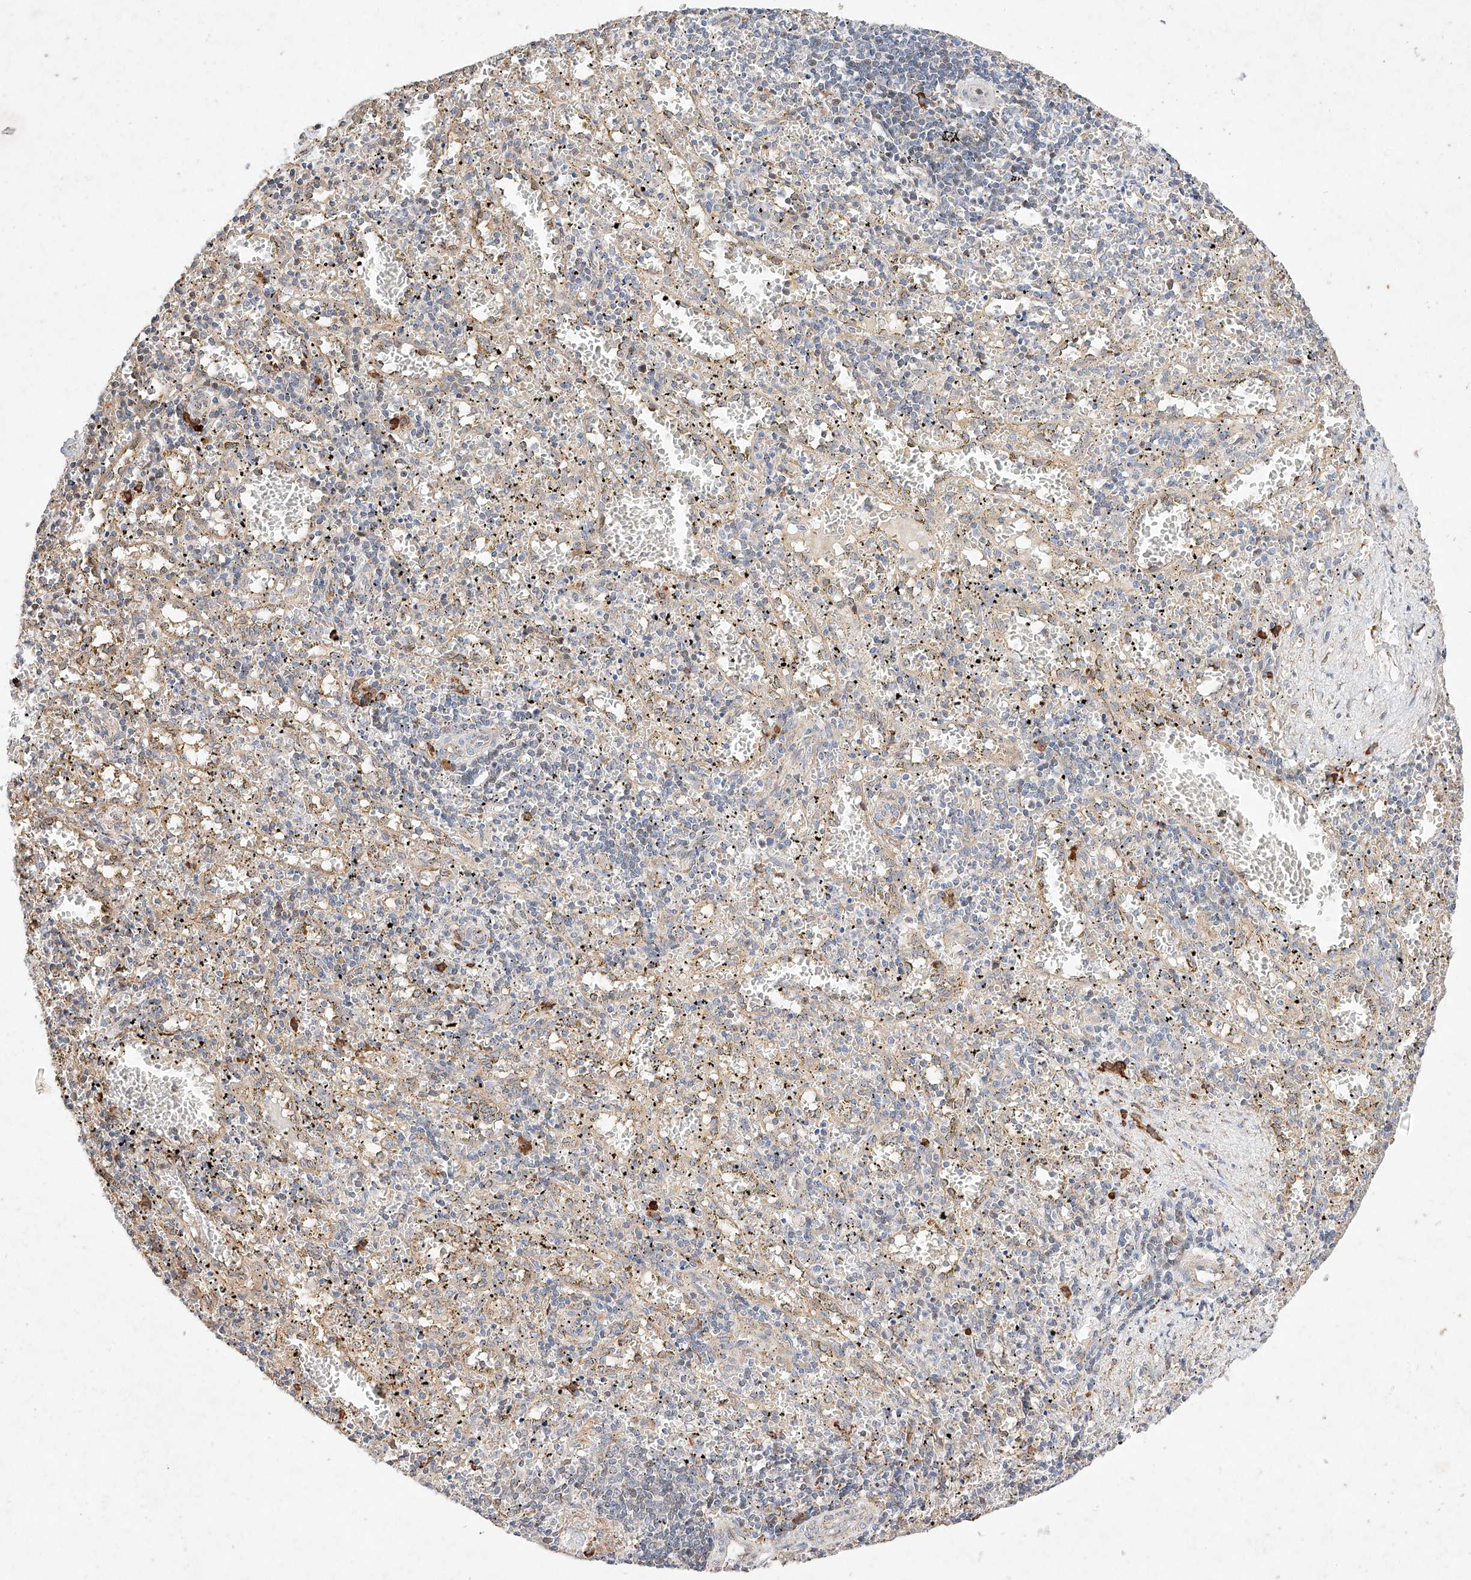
{"staining": {"intensity": "moderate", "quantity": "<25%", "location": "cytoplasmic/membranous"}, "tissue": "spleen", "cell_type": "Cells in red pulp", "image_type": "normal", "snomed": [{"axis": "morphology", "description": "Normal tissue, NOS"}, {"axis": "topography", "description": "Spleen"}], "caption": "Immunohistochemical staining of unremarkable spleen exhibits <25% levels of moderate cytoplasmic/membranous protein staining in about <25% of cells in red pulp.", "gene": "ATP9B", "patient": {"sex": "male", "age": 11}}